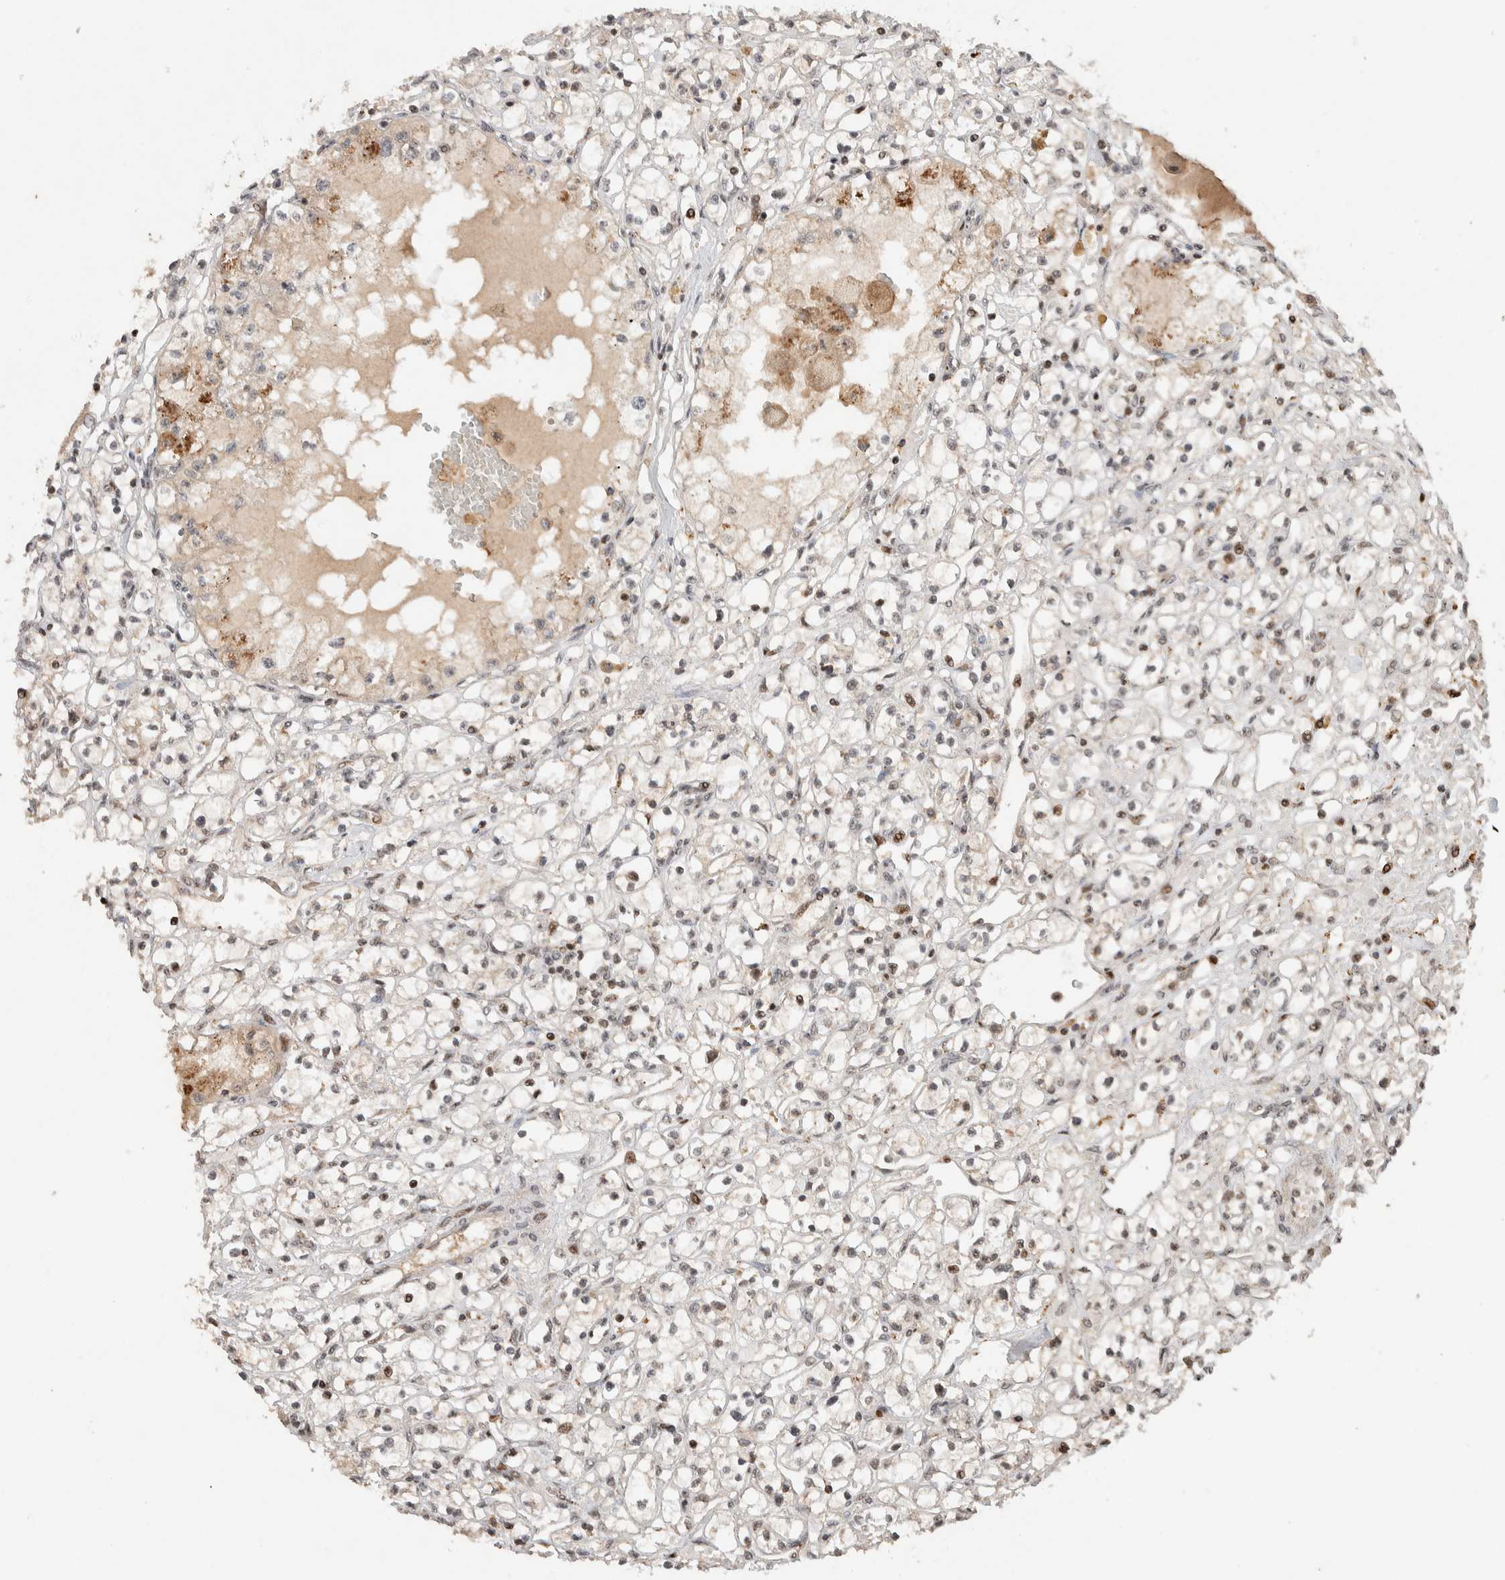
{"staining": {"intensity": "weak", "quantity": "<25%", "location": "nuclear"}, "tissue": "renal cancer", "cell_type": "Tumor cells", "image_type": "cancer", "snomed": [{"axis": "morphology", "description": "Adenocarcinoma, NOS"}, {"axis": "topography", "description": "Kidney"}], "caption": "This is an immunohistochemistry photomicrograph of renal cancer (adenocarcinoma). There is no positivity in tumor cells.", "gene": "ZNF521", "patient": {"sex": "male", "age": 56}}